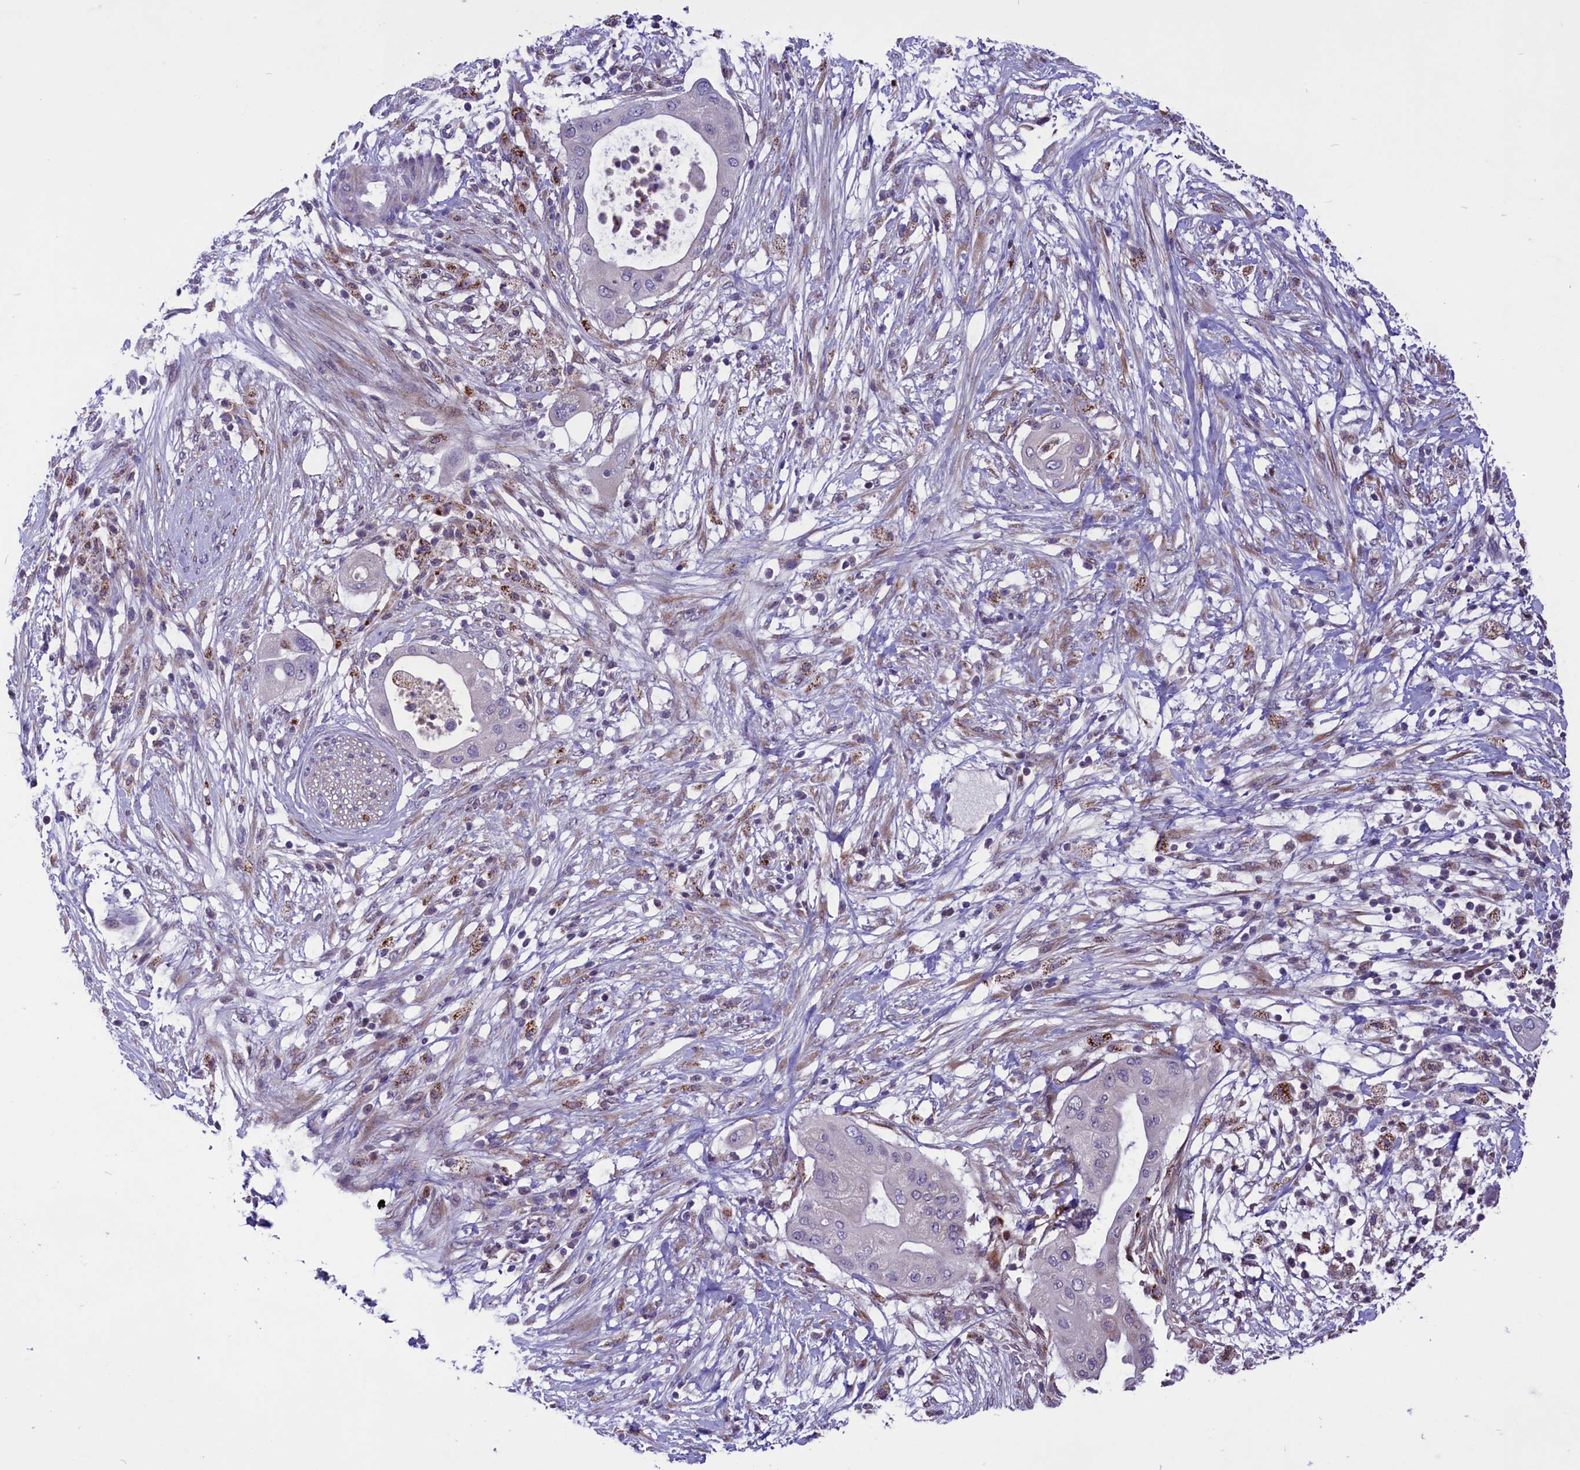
{"staining": {"intensity": "negative", "quantity": "none", "location": "none"}, "tissue": "pancreatic cancer", "cell_type": "Tumor cells", "image_type": "cancer", "snomed": [{"axis": "morphology", "description": "Adenocarcinoma, NOS"}, {"axis": "topography", "description": "Pancreas"}], "caption": "Tumor cells show no significant staining in pancreatic cancer.", "gene": "MIEF2", "patient": {"sex": "male", "age": 68}}